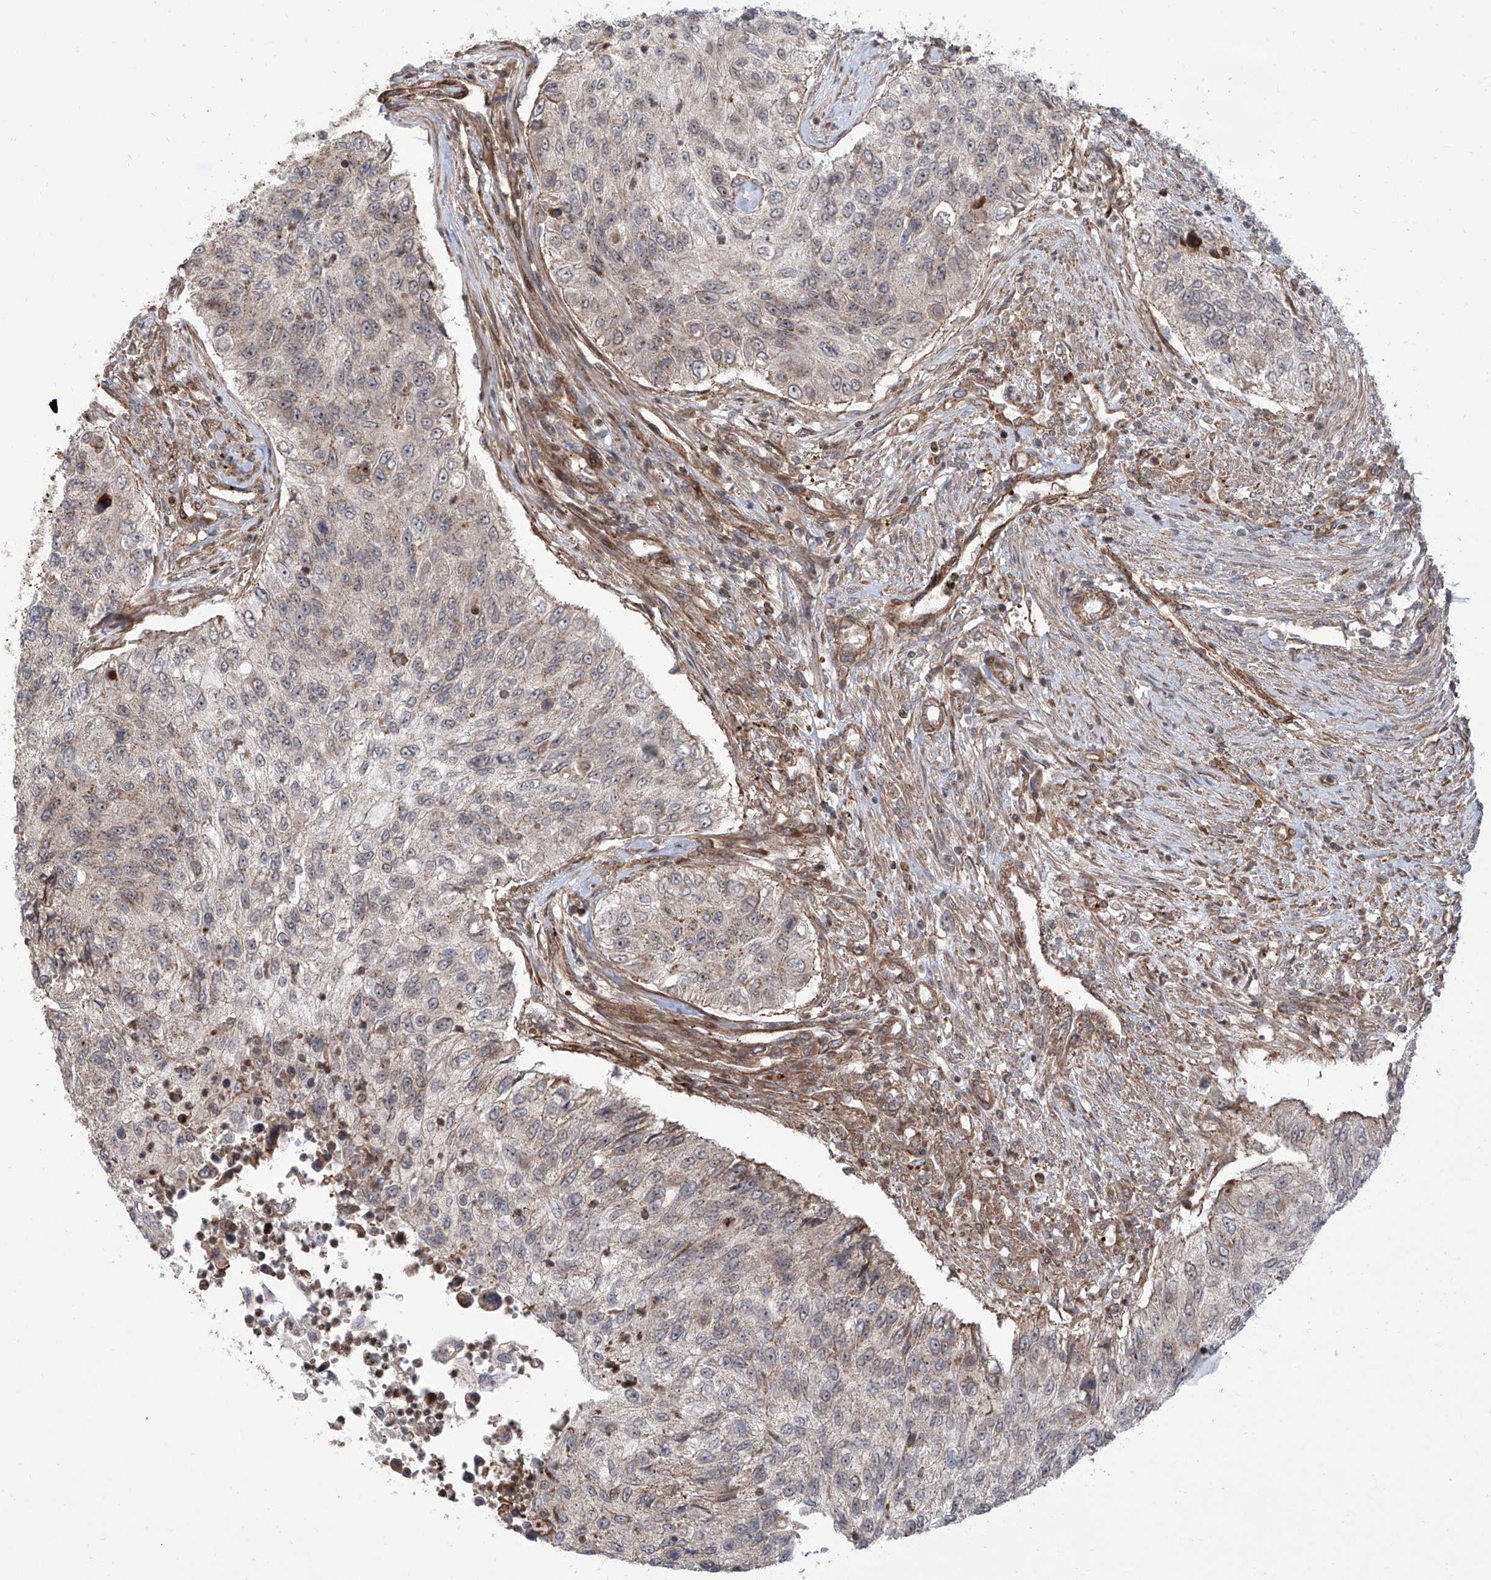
{"staining": {"intensity": "weak", "quantity": "<25%", "location": "cytoplasmic/membranous"}, "tissue": "urothelial cancer", "cell_type": "Tumor cells", "image_type": "cancer", "snomed": [{"axis": "morphology", "description": "Urothelial carcinoma, High grade"}, {"axis": "topography", "description": "Urinary bladder"}], "caption": "Immunohistochemistry image of neoplastic tissue: human urothelial cancer stained with DAB reveals no significant protein expression in tumor cells.", "gene": "APAF1", "patient": {"sex": "female", "age": 60}}